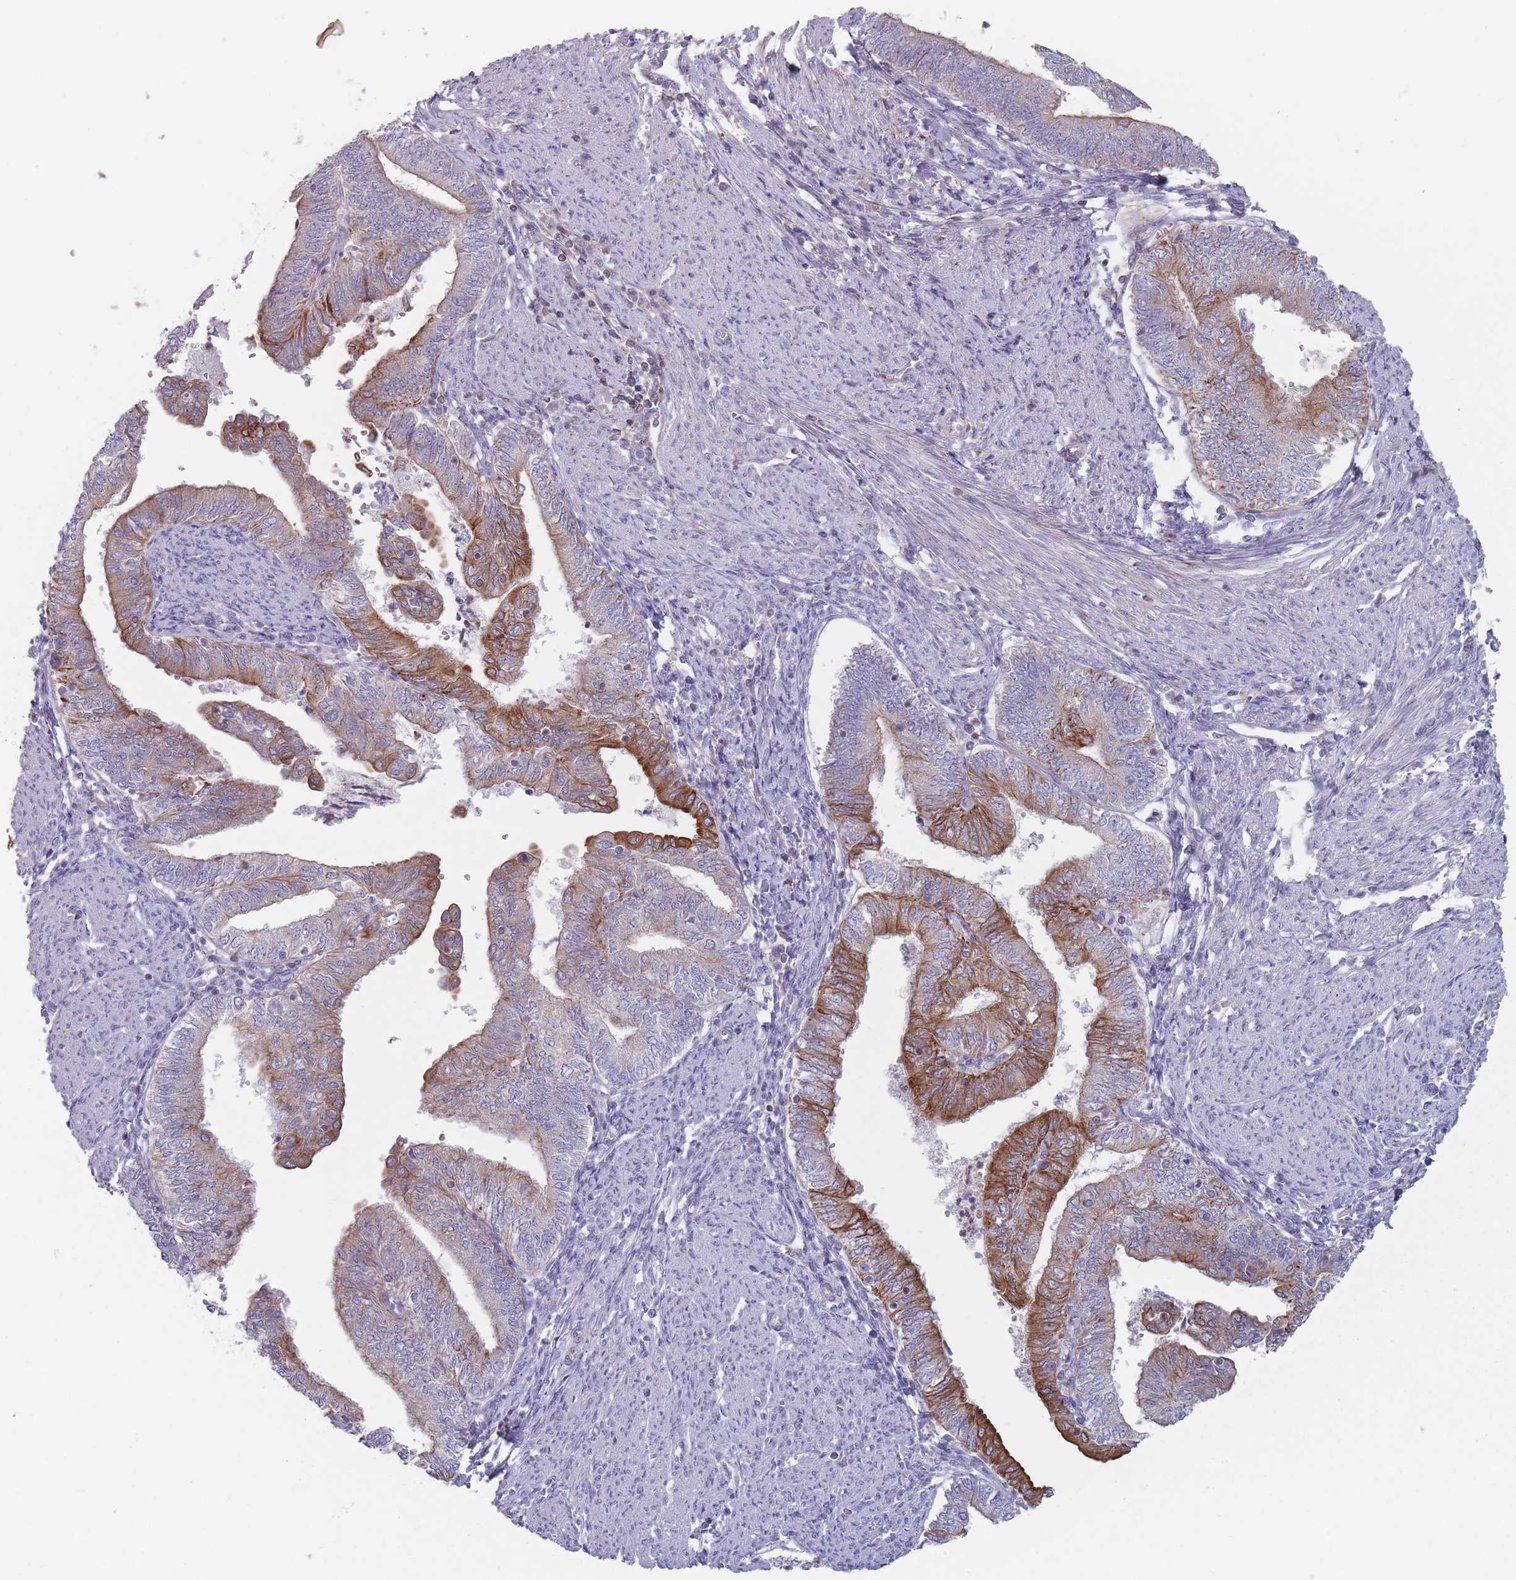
{"staining": {"intensity": "strong", "quantity": "<25%", "location": "cytoplasmic/membranous"}, "tissue": "endometrial cancer", "cell_type": "Tumor cells", "image_type": "cancer", "snomed": [{"axis": "morphology", "description": "Adenocarcinoma, NOS"}, {"axis": "topography", "description": "Endometrium"}], "caption": "Adenocarcinoma (endometrial) stained for a protein (brown) displays strong cytoplasmic/membranous positive expression in about <25% of tumor cells.", "gene": "HSBP1L1", "patient": {"sex": "female", "age": 66}}